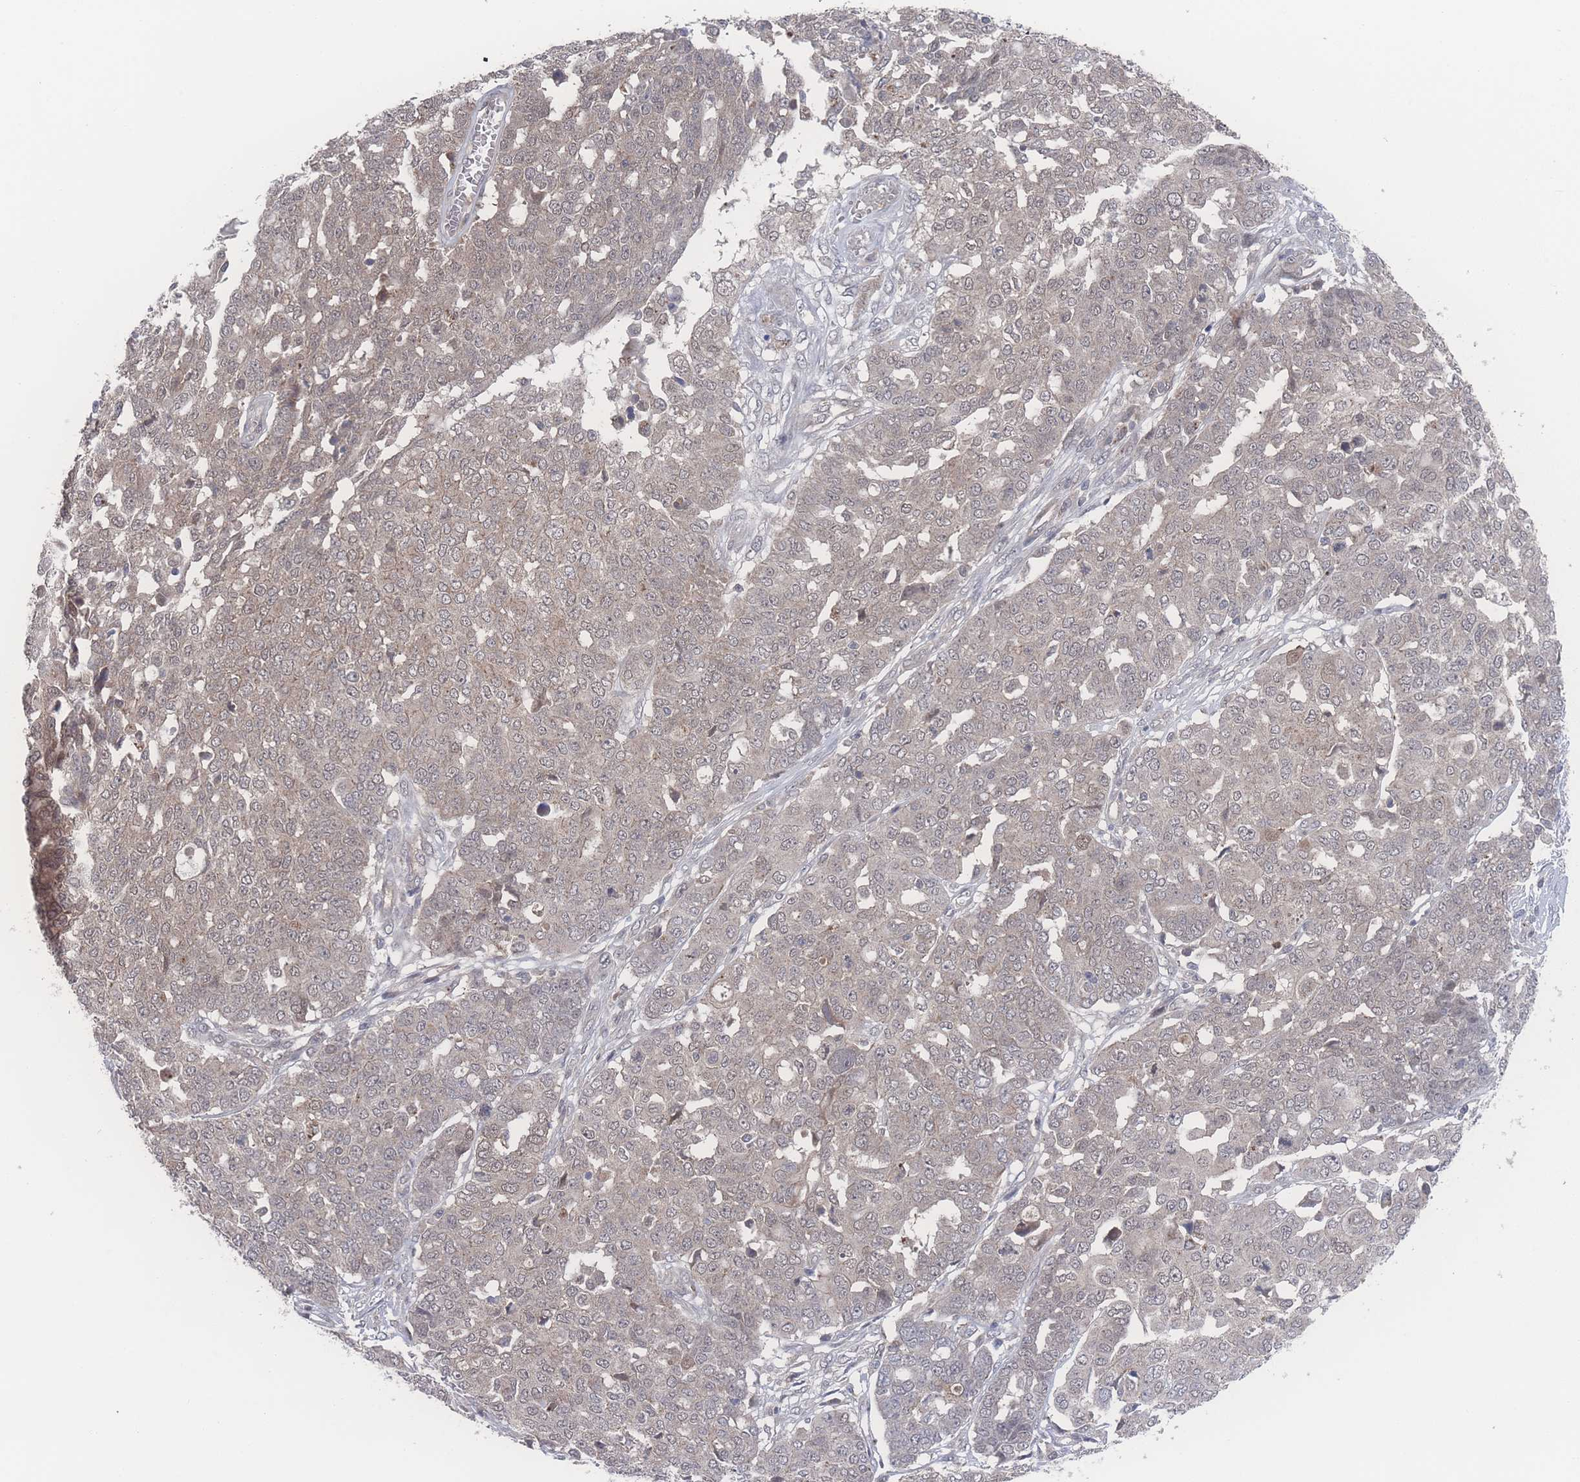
{"staining": {"intensity": "weak", "quantity": ">75%", "location": "cytoplasmic/membranous,nuclear"}, "tissue": "ovarian cancer", "cell_type": "Tumor cells", "image_type": "cancer", "snomed": [{"axis": "morphology", "description": "Cystadenocarcinoma, serous, NOS"}, {"axis": "topography", "description": "Soft tissue"}, {"axis": "topography", "description": "Ovary"}], "caption": "Immunohistochemistry (IHC) photomicrograph of human serous cystadenocarcinoma (ovarian) stained for a protein (brown), which exhibits low levels of weak cytoplasmic/membranous and nuclear positivity in approximately >75% of tumor cells.", "gene": "NBEAL1", "patient": {"sex": "female", "age": 57}}